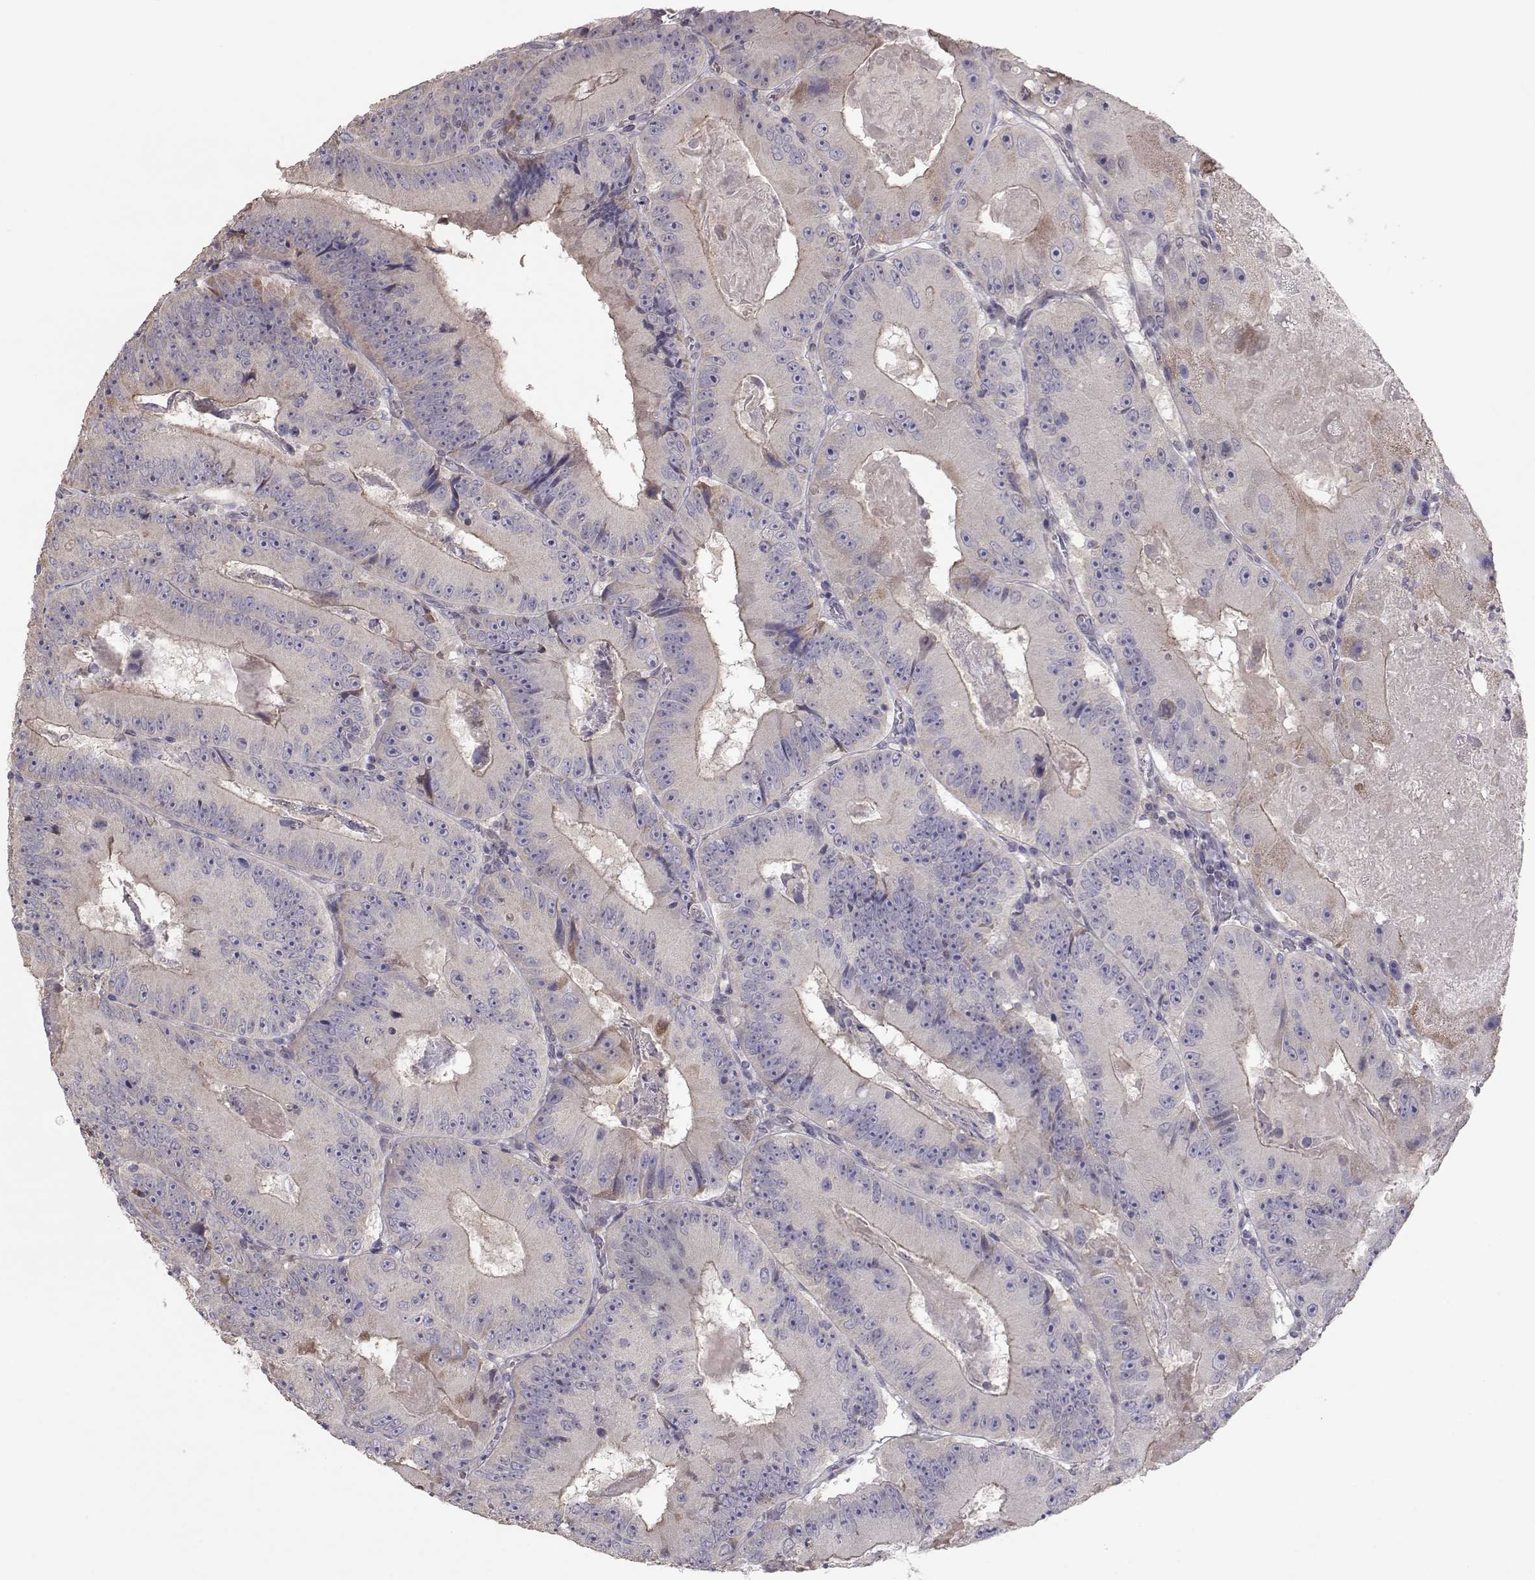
{"staining": {"intensity": "weak", "quantity": "<25%", "location": "cytoplasmic/membranous"}, "tissue": "colorectal cancer", "cell_type": "Tumor cells", "image_type": "cancer", "snomed": [{"axis": "morphology", "description": "Adenocarcinoma, NOS"}, {"axis": "topography", "description": "Colon"}], "caption": "Histopathology image shows no significant protein staining in tumor cells of adenocarcinoma (colorectal). (Stains: DAB immunohistochemistry (IHC) with hematoxylin counter stain, Microscopy: brightfield microscopy at high magnification).", "gene": "NCAM2", "patient": {"sex": "female", "age": 86}}